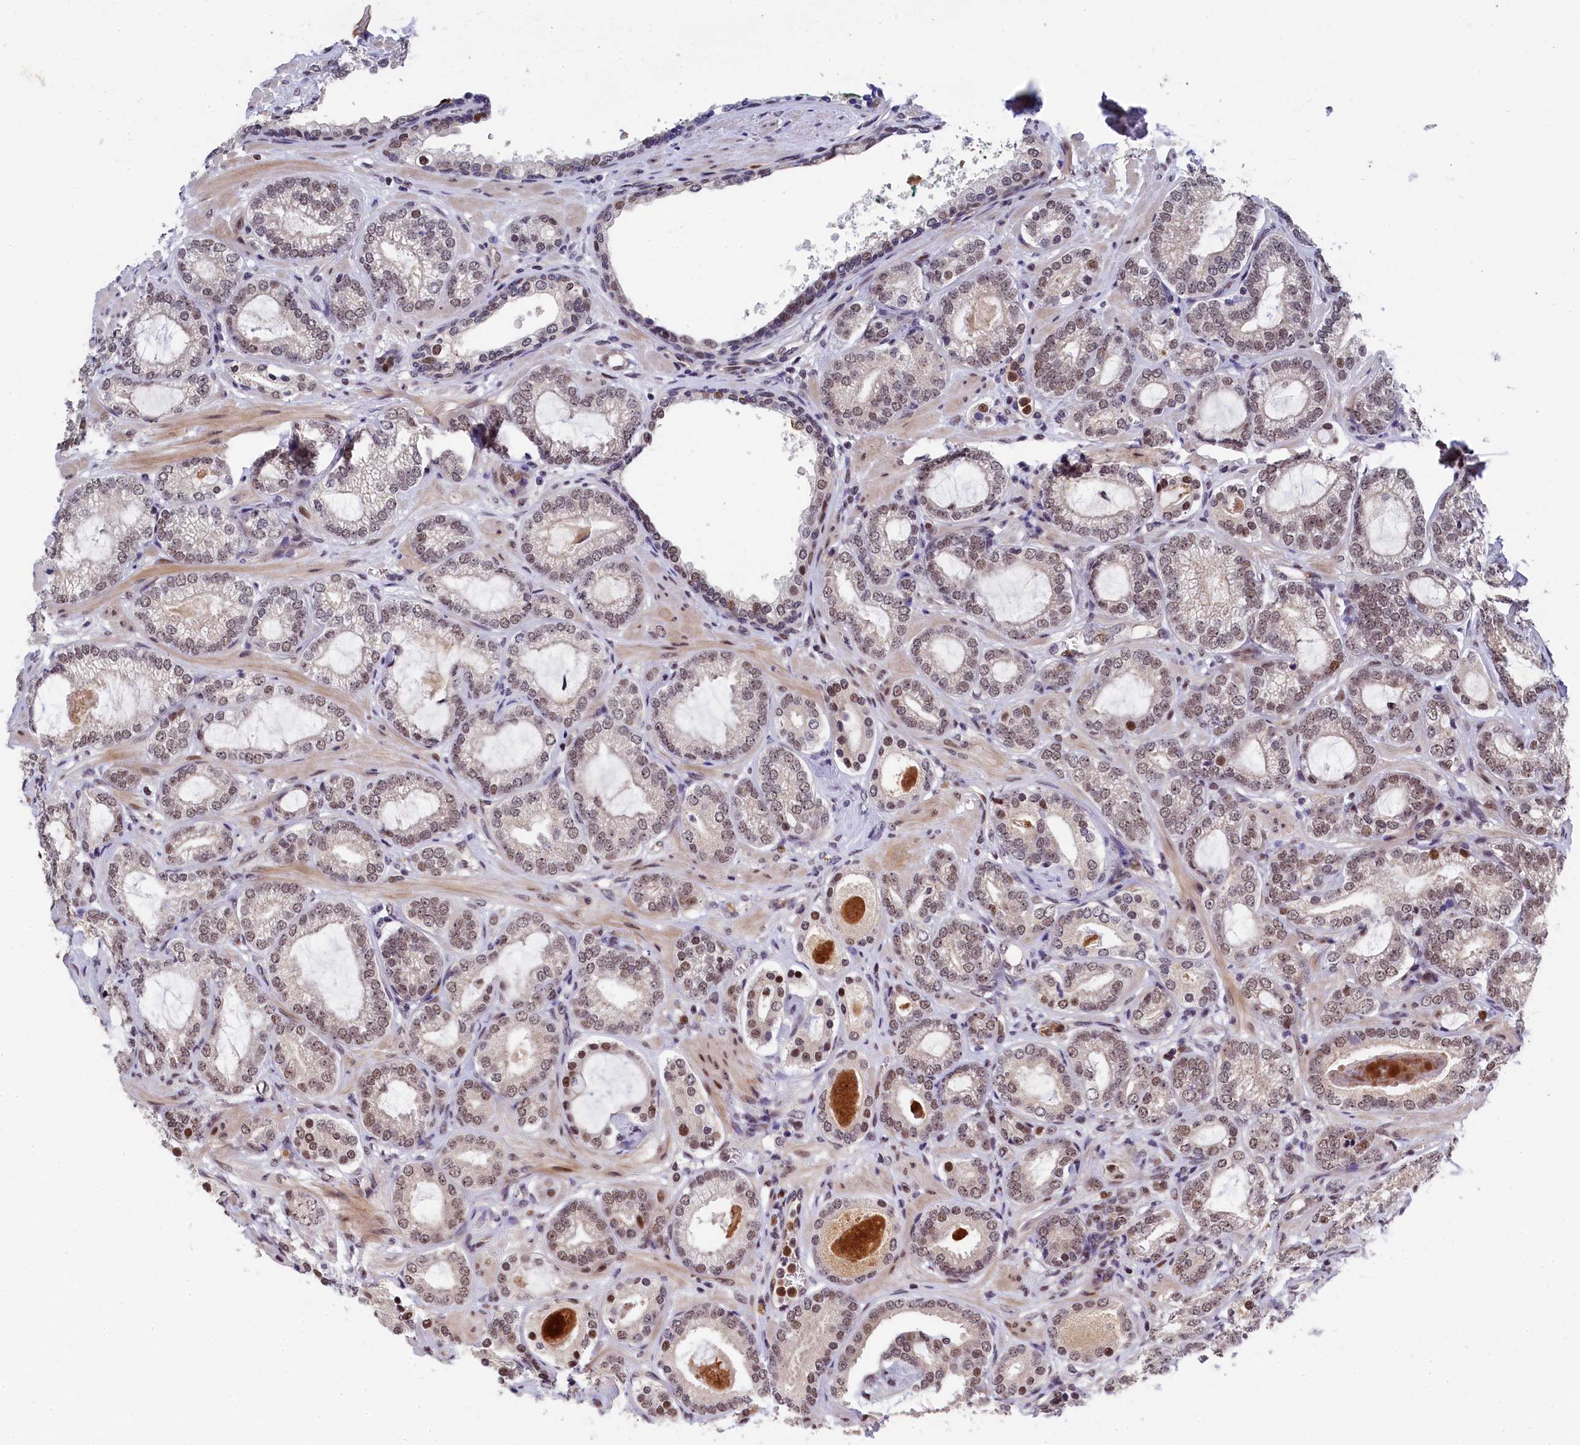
{"staining": {"intensity": "weak", "quantity": ">75%", "location": "nuclear"}, "tissue": "prostate cancer", "cell_type": "Tumor cells", "image_type": "cancer", "snomed": [{"axis": "morphology", "description": "Adenocarcinoma, High grade"}, {"axis": "topography", "description": "Prostate"}], "caption": "Immunohistochemical staining of prostate cancer (adenocarcinoma (high-grade)) displays weak nuclear protein expression in approximately >75% of tumor cells. (DAB (3,3'-diaminobenzidine) IHC with brightfield microscopy, high magnification).", "gene": "ADIG", "patient": {"sex": "male", "age": 60}}